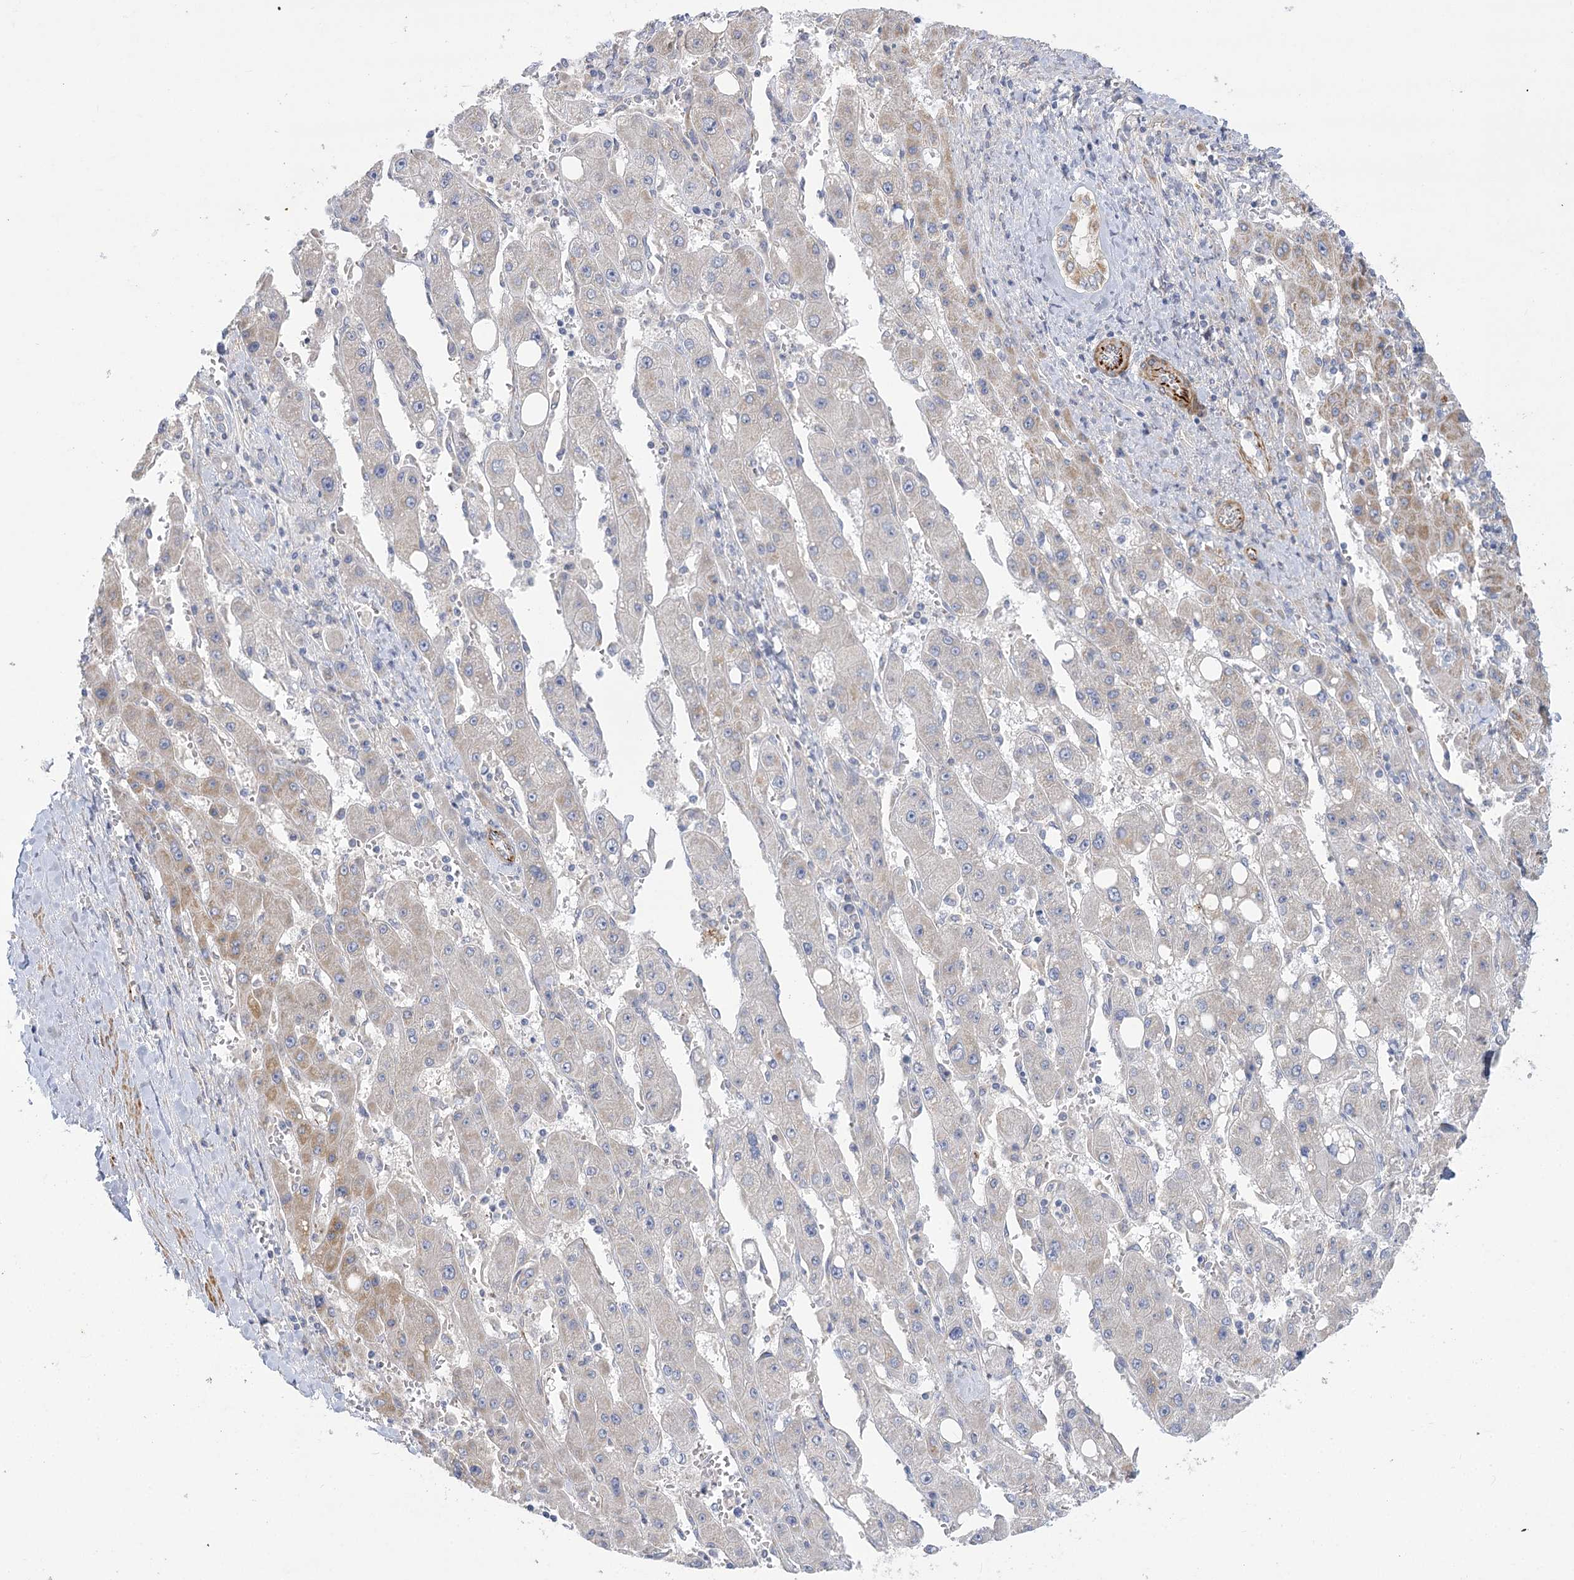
{"staining": {"intensity": "negative", "quantity": "none", "location": "none"}, "tissue": "liver cancer", "cell_type": "Tumor cells", "image_type": "cancer", "snomed": [{"axis": "morphology", "description": "Carcinoma, Hepatocellular, NOS"}, {"axis": "topography", "description": "Liver"}], "caption": "Protein analysis of liver cancer (hepatocellular carcinoma) exhibits no significant expression in tumor cells.", "gene": "DHTKD1", "patient": {"sex": "female", "age": 73}}